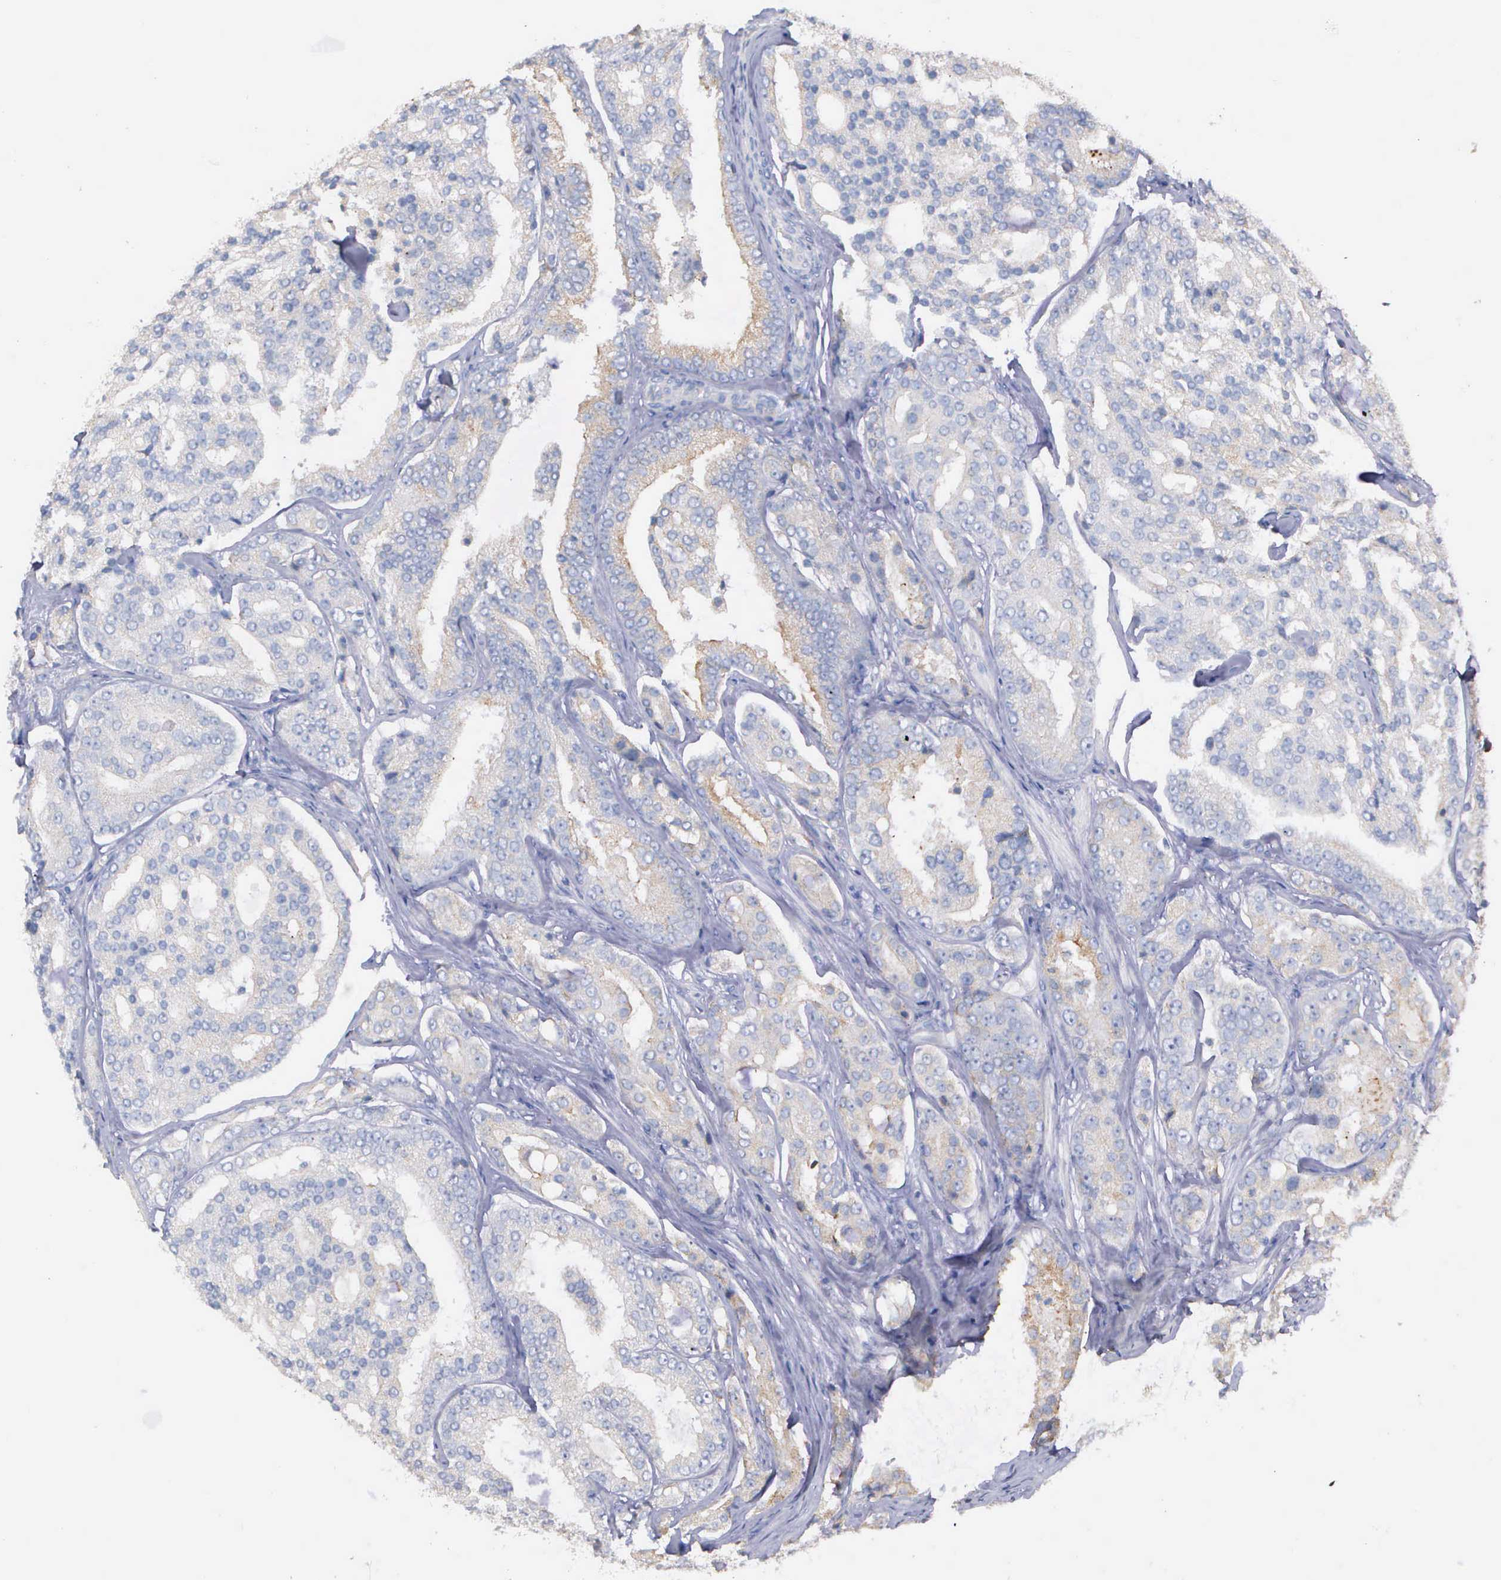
{"staining": {"intensity": "weak", "quantity": "25%-75%", "location": "cytoplasmic/membranous"}, "tissue": "prostate cancer", "cell_type": "Tumor cells", "image_type": "cancer", "snomed": [{"axis": "morphology", "description": "Adenocarcinoma, High grade"}, {"axis": "topography", "description": "Prostate"}], "caption": "Immunohistochemistry (IHC) histopathology image of human prostate high-grade adenocarcinoma stained for a protein (brown), which reveals low levels of weak cytoplasmic/membranous expression in about 25%-75% of tumor cells.", "gene": "ZC3H12B", "patient": {"sex": "male", "age": 64}}